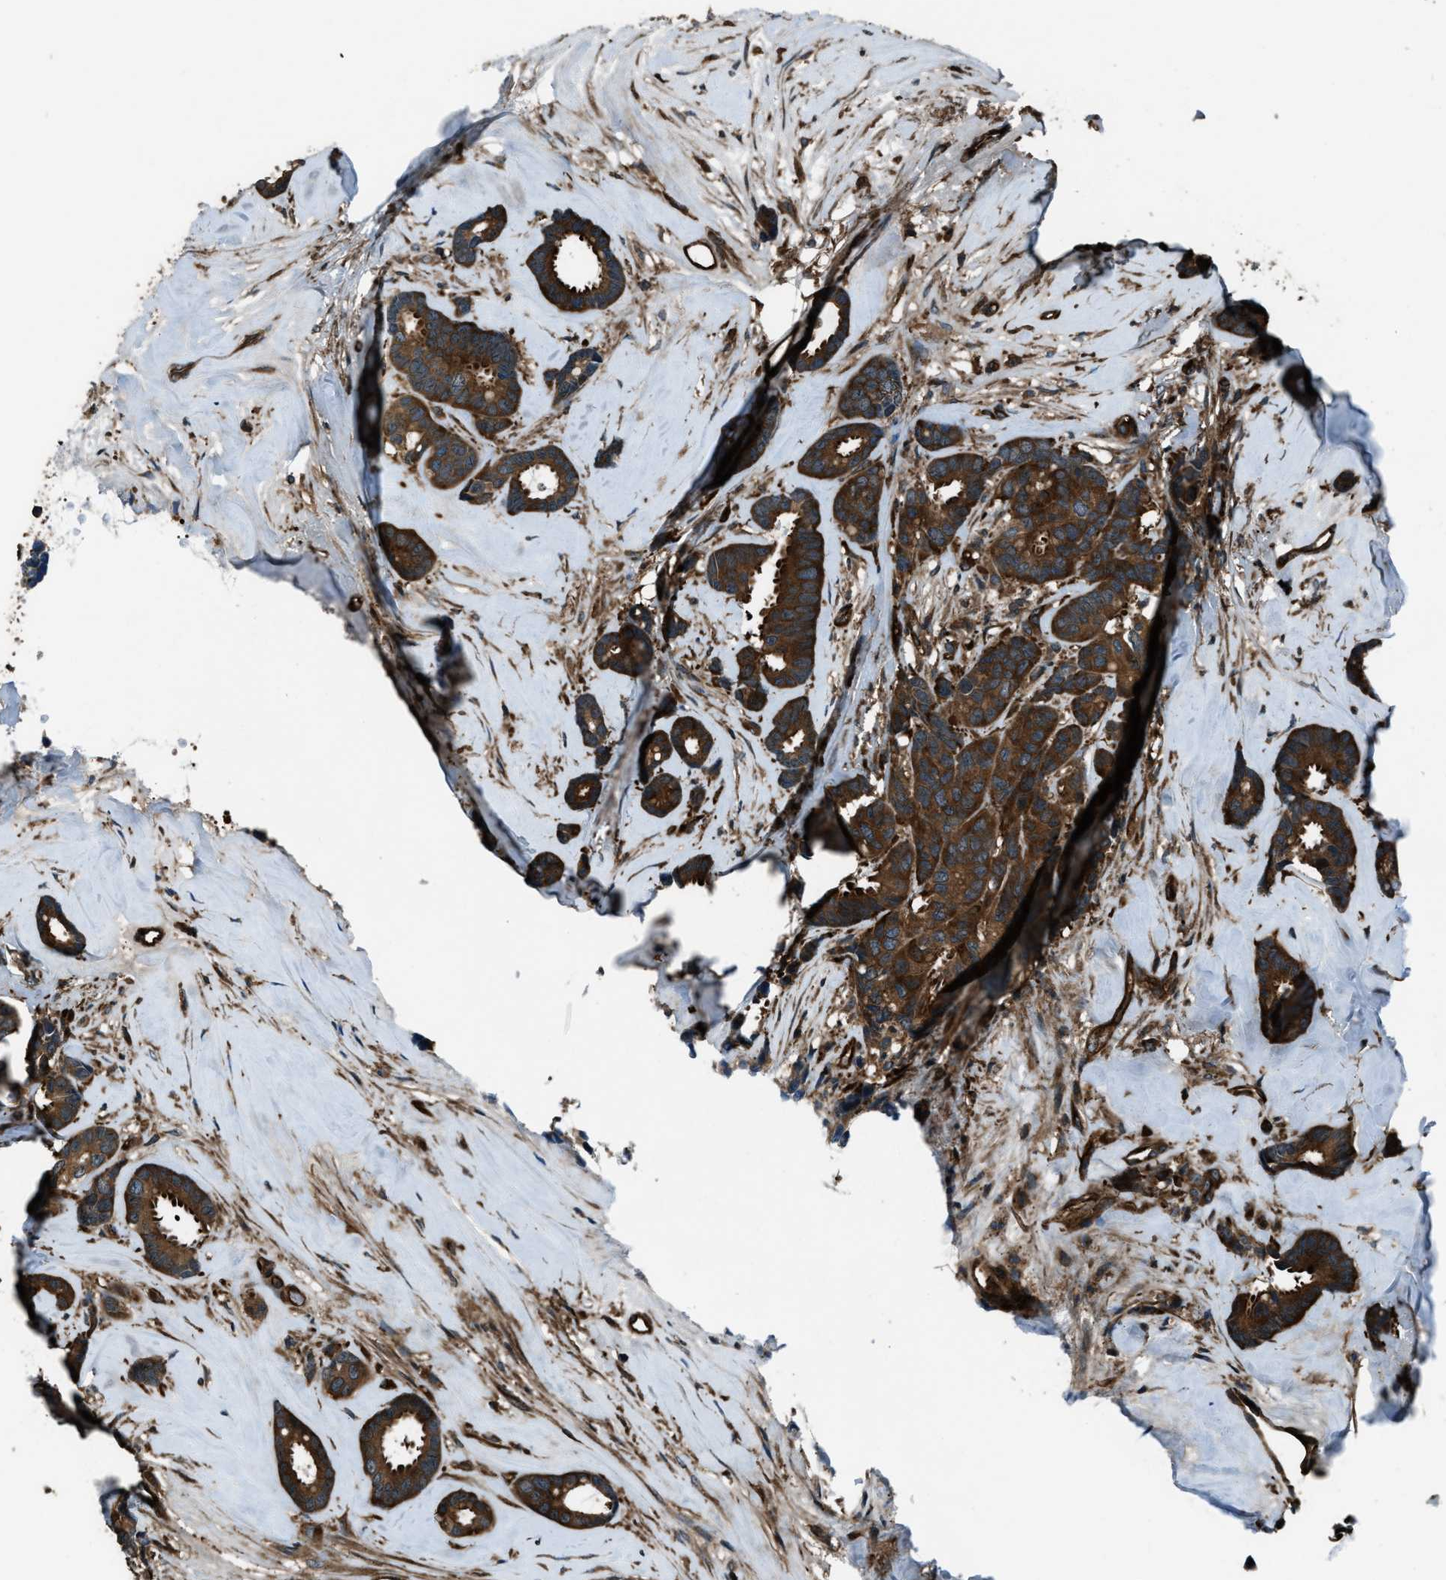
{"staining": {"intensity": "strong", "quantity": ">75%", "location": "cytoplasmic/membranous"}, "tissue": "breast cancer", "cell_type": "Tumor cells", "image_type": "cancer", "snomed": [{"axis": "morphology", "description": "Duct carcinoma"}, {"axis": "topography", "description": "Breast"}], "caption": "Breast infiltrating ductal carcinoma stained for a protein (brown) exhibits strong cytoplasmic/membranous positive staining in approximately >75% of tumor cells.", "gene": "SNX30", "patient": {"sex": "female", "age": 87}}